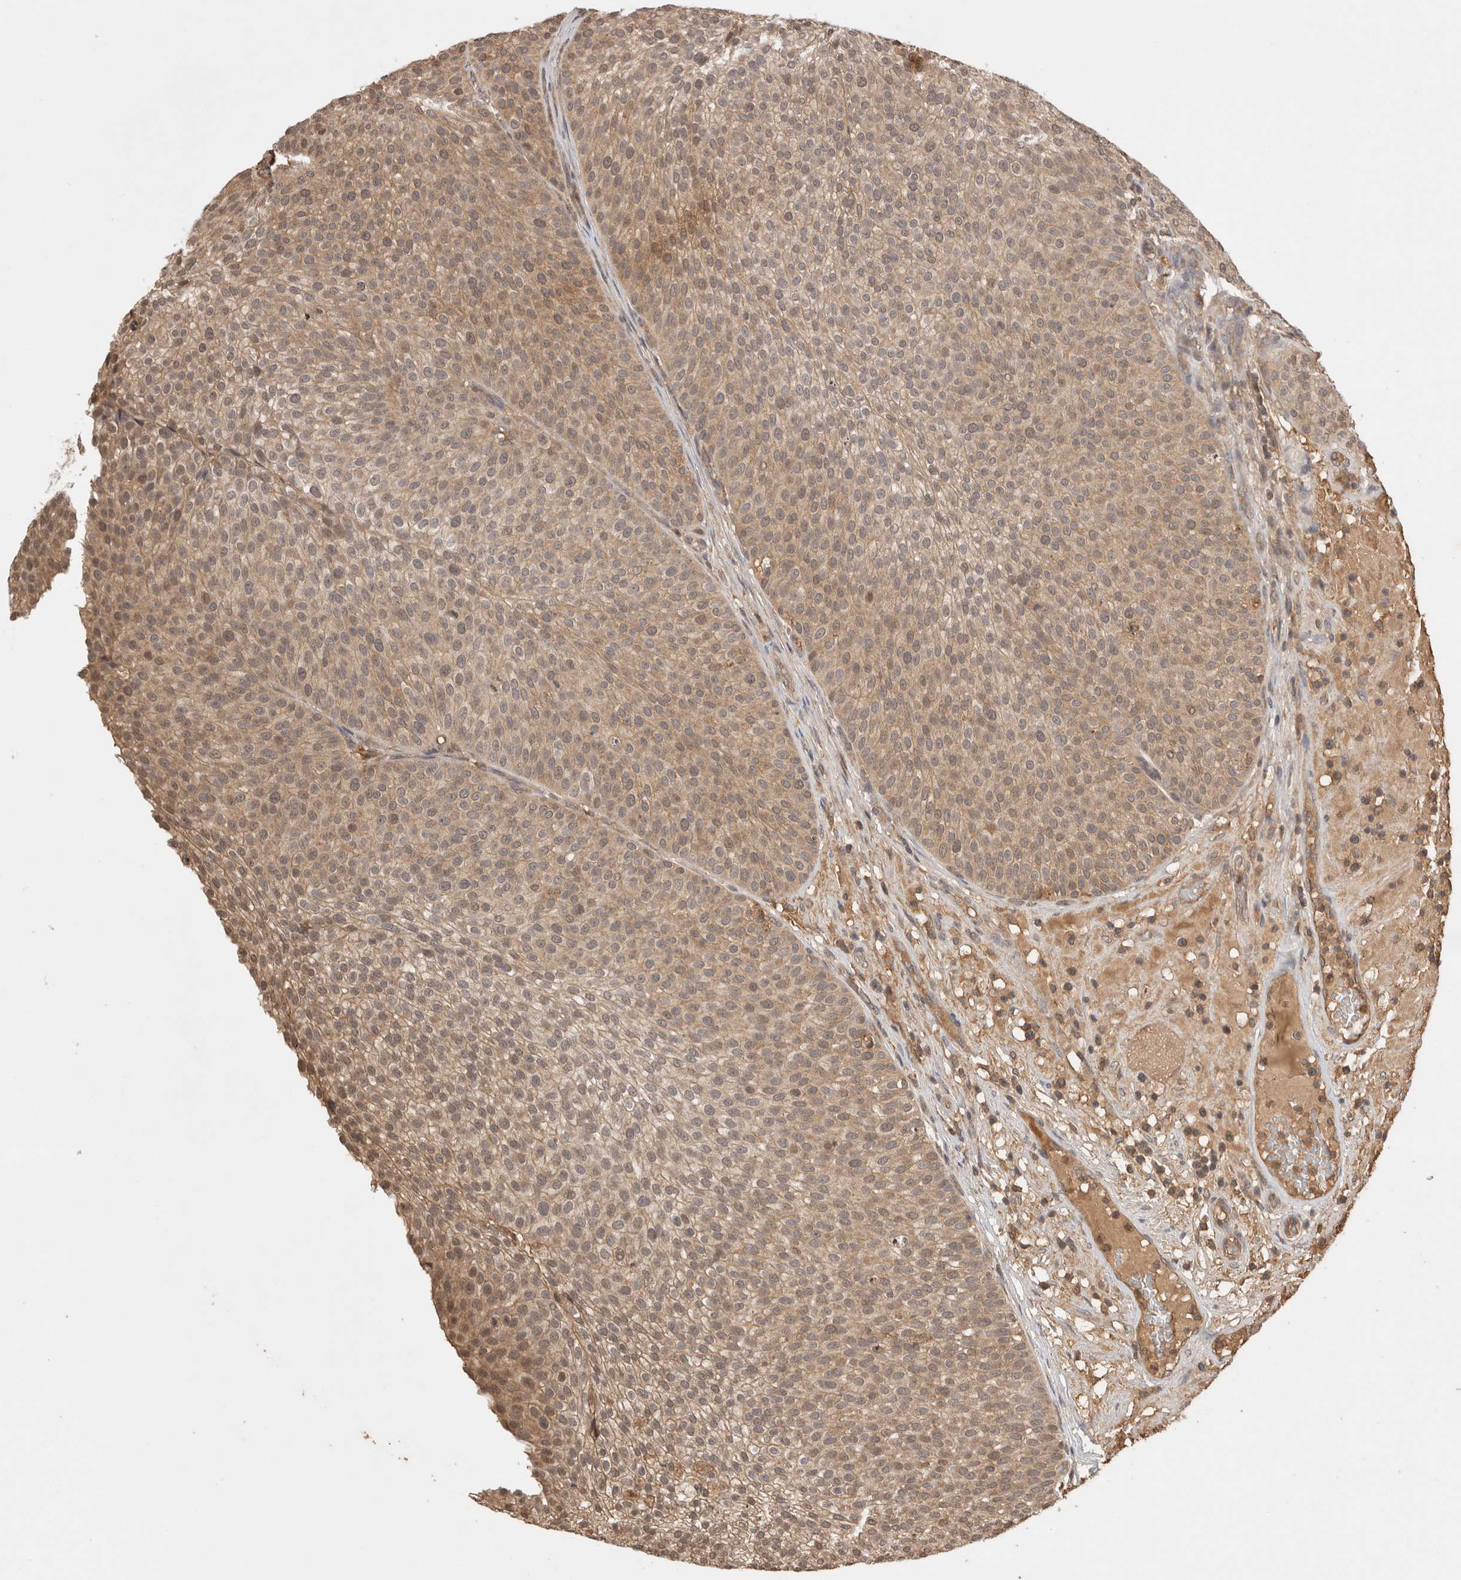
{"staining": {"intensity": "moderate", "quantity": ">75%", "location": "cytoplasmic/membranous"}, "tissue": "urothelial cancer", "cell_type": "Tumor cells", "image_type": "cancer", "snomed": [{"axis": "morphology", "description": "Normal tissue, NOS"}, {"axis": "morphology", "description": "Urothelial carcinoma, Low grade"}, {"axis": "topography", "description": "Smooth muscle"}, {"axis": "topography", "description": "Urinary bladder"}], "caption": "Urothelial cancer was stained to show a protein in brown. There is medium levels of moderate cytoplasmic/membranous expression in about >75% of tumor cells.", "gene": "PRMT3", "patient": {"sex": "male", "age": 60}}